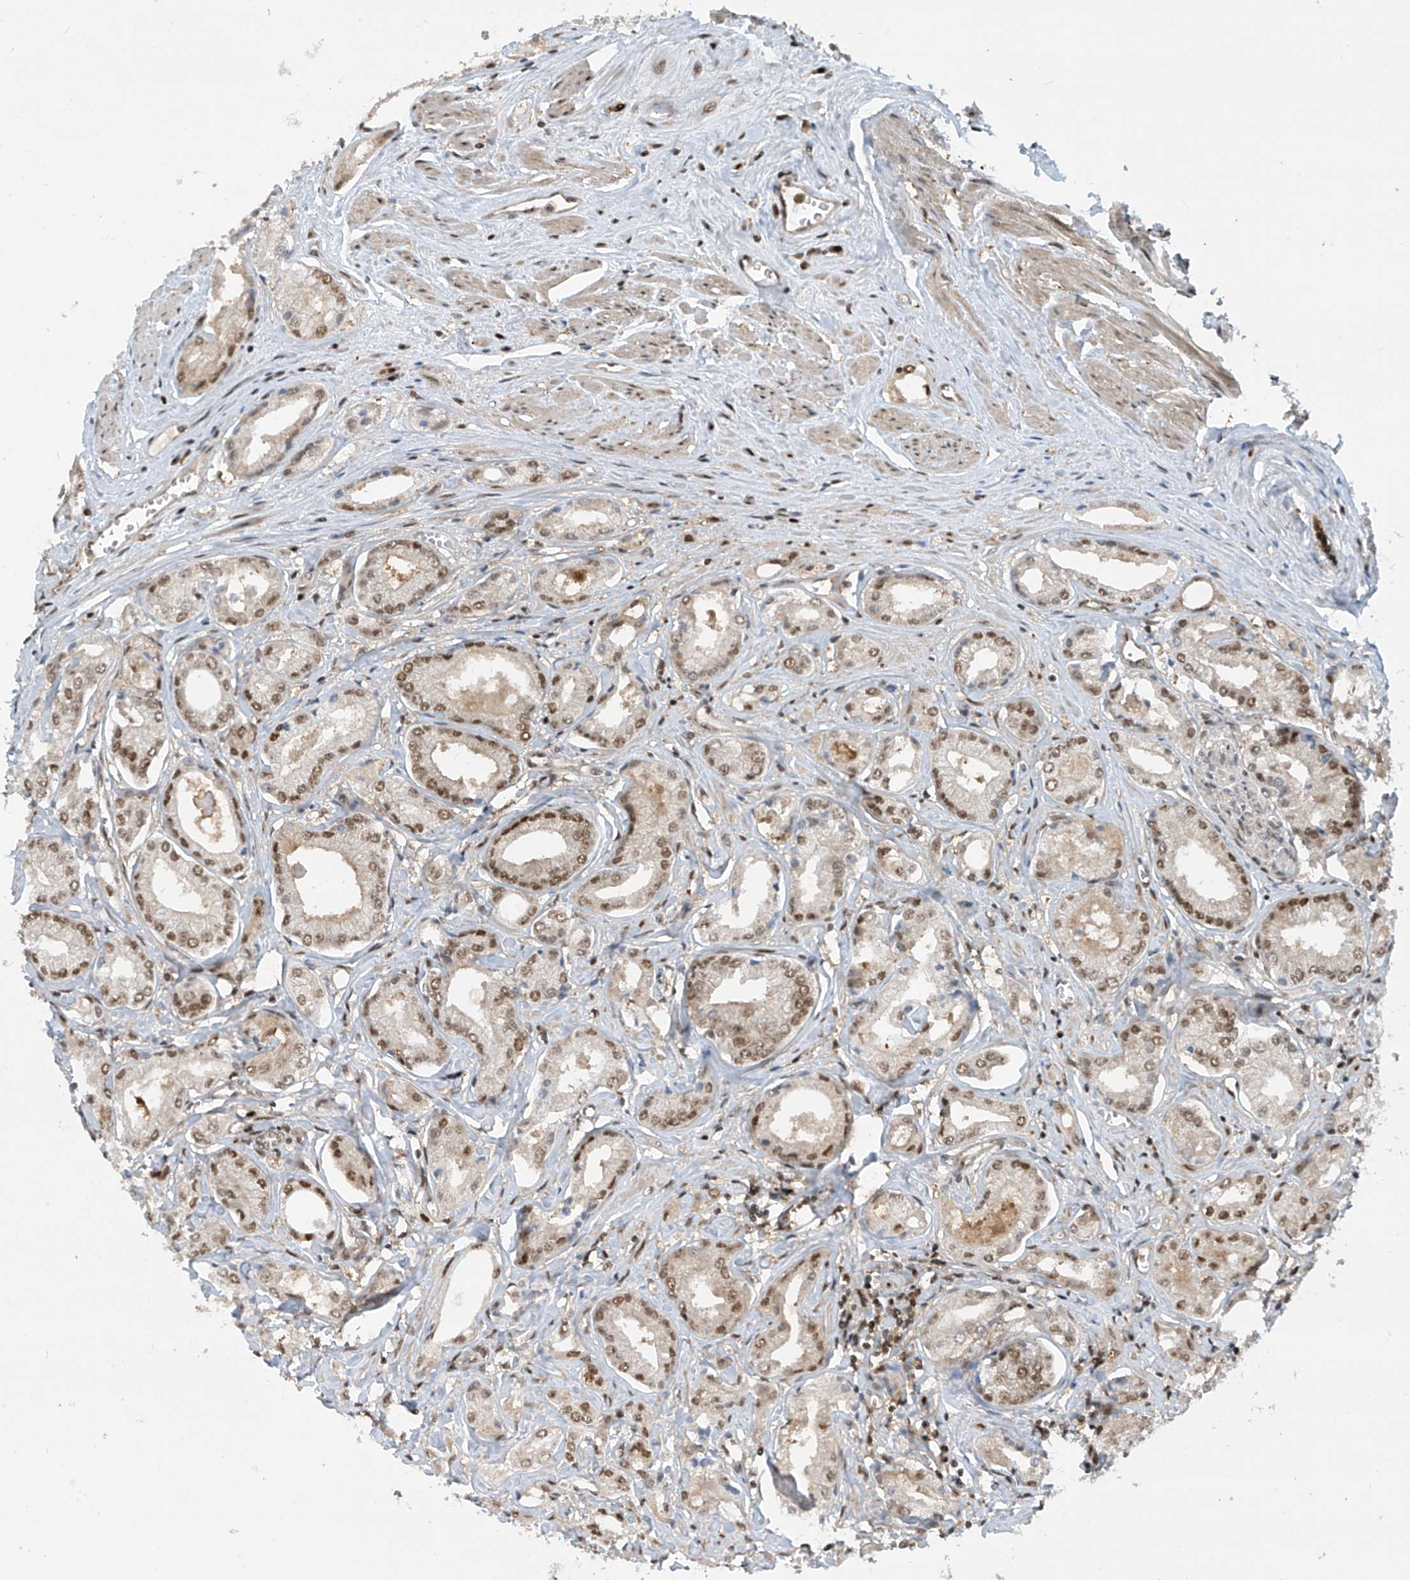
{"staining": {"intensity": "moderate", "quantity": "25%-75%", "location": "nuclear"}, "tissue": "prostate cancer", "cell_type": "Tumor cells", "image_type": "cancer", "snomed": [{"axis": "morphology", "description": "Adenocarcinoma, Low grade"}, {"axis": "topography", "description": "Prostate"}], "caption": "Prostate adenocarcinoma (low-grade) tissue exhibits moderate nuclear staining in about 25%-75% of tumor cells", "gene": "LAGE3", "patient": {"sex": "male", "age": 60}}